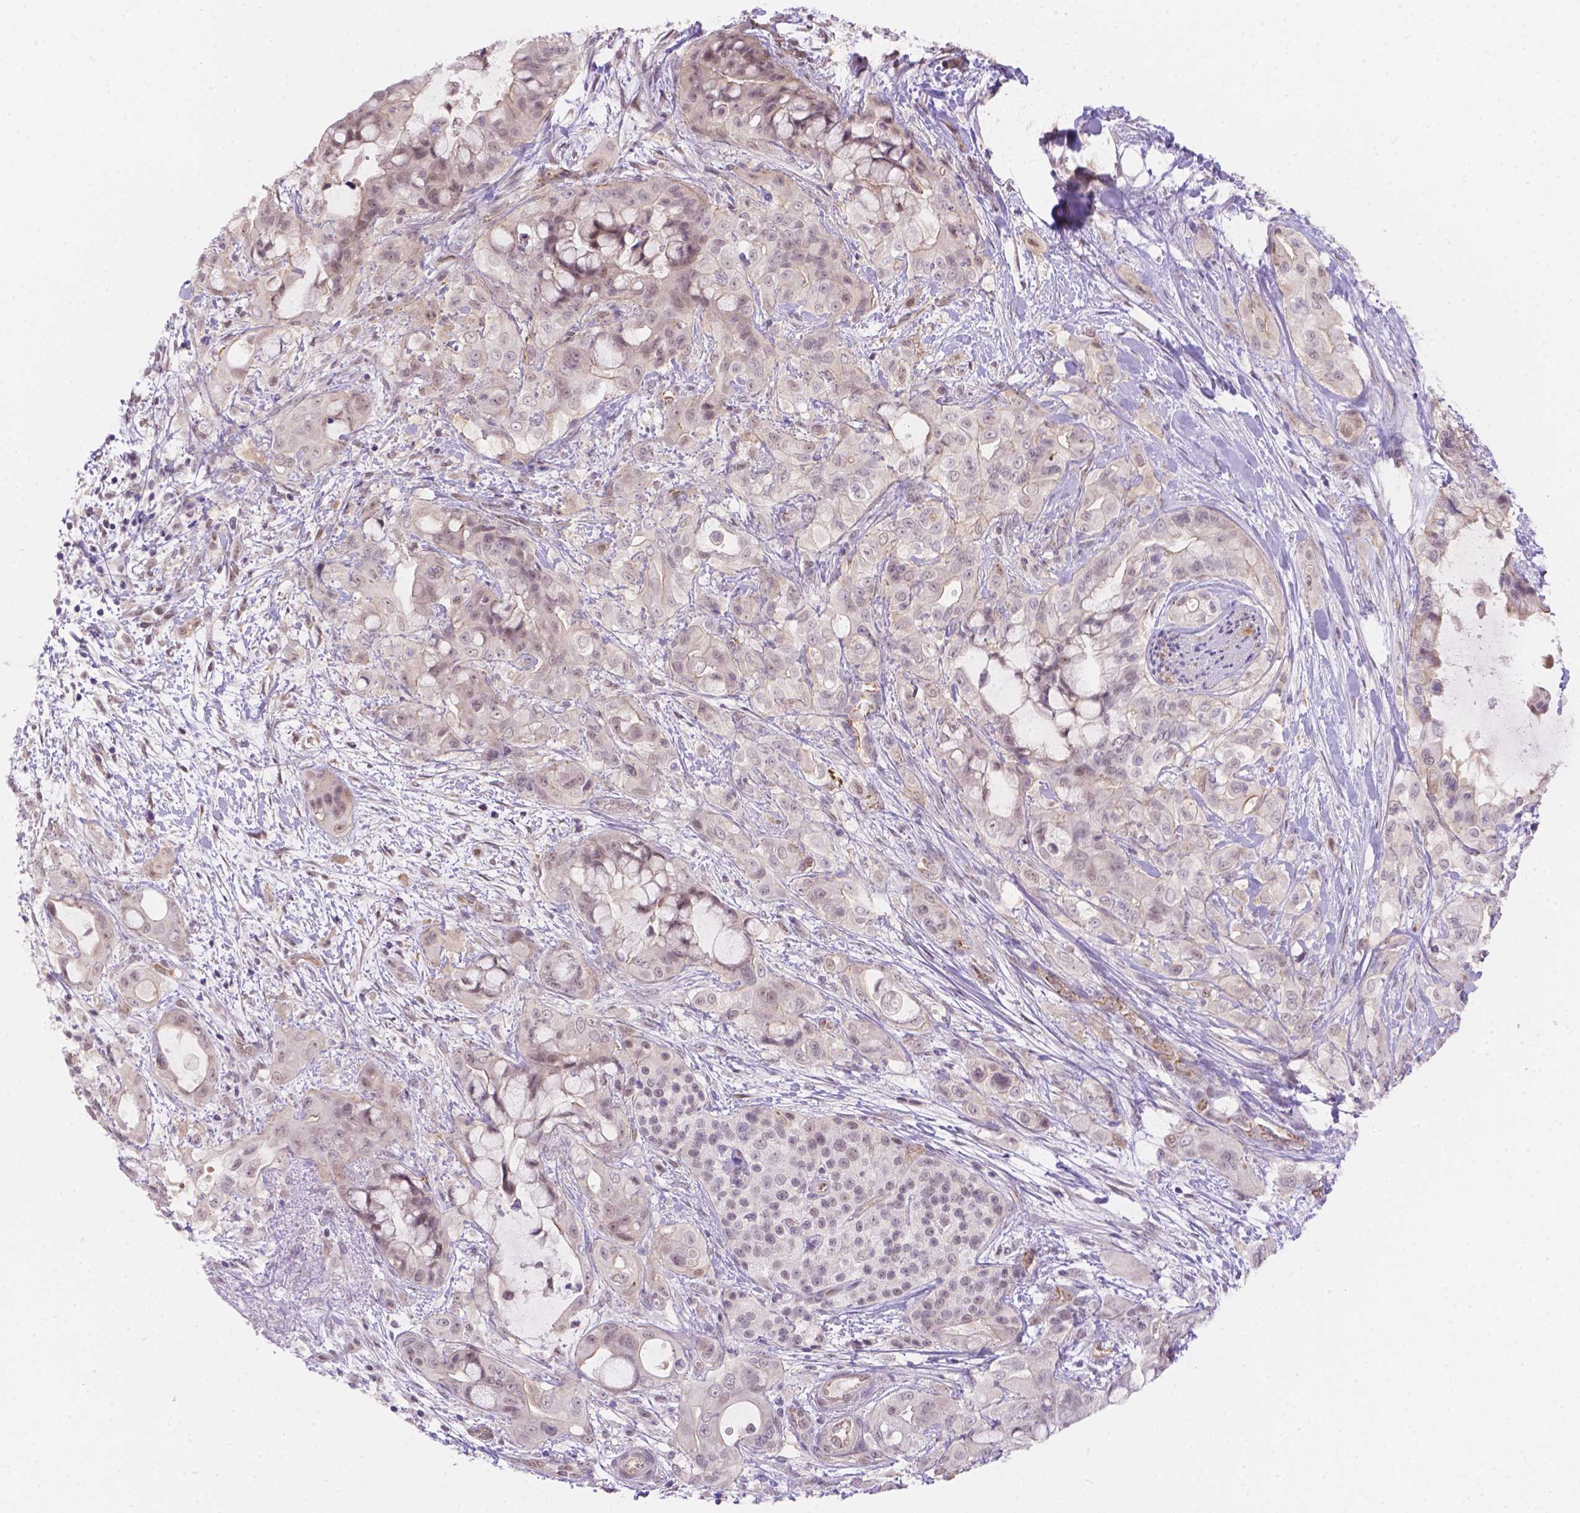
{"staining": {"intensity": "negative", "quantity": "none", "location": "none"}, "tissue": "pancreatic cancer", "cell_type": "Tumor cells", "image_type": "cancer", "snomed": [{"axis": "morphology", "description": "Adenocarcinoma, NOS"}, {"axis": "topography", "description": "Pancreas"}], "caption": "Immunohistochemistry (IHC) image of pancreatic cancer stained for a protein (brown), which displays no positivity in tumor cells.", "gene": "NXPE2", "patient": {"sex": "male", "age": 71}}